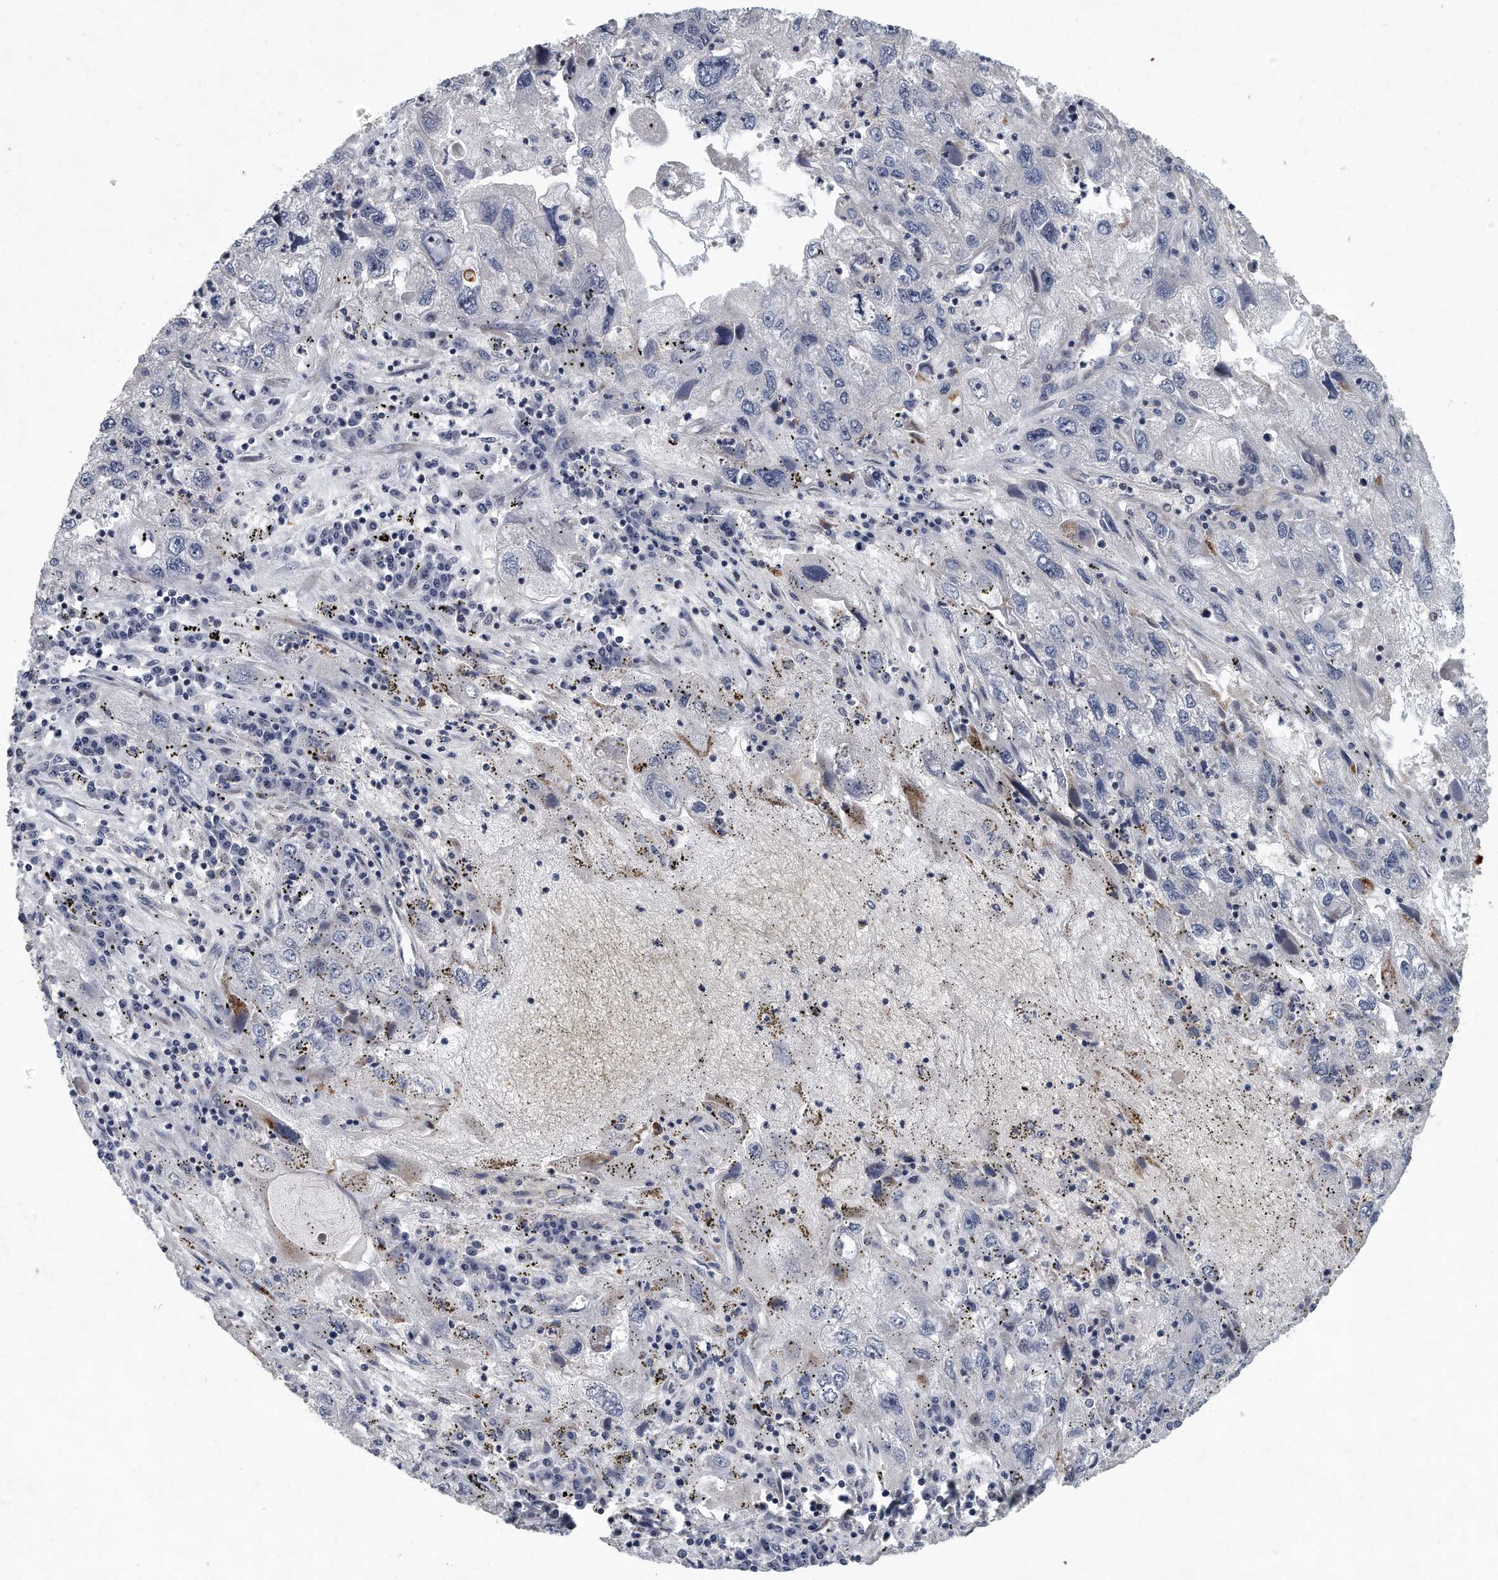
{"staining": {"intensity": "negative", "quantity": "none", "location": "none"}, "tissue": "endometrial cancer", "cell_type": "Tumor cells", "image_type": "cancer", "snomed": [{"axis": "morphology", "description": "Adenocarcinoma, NOS"}, {"axis": "topography", "description": "Endometrium"}], "caption": "An IHC histopathology image of adenocarcinoma (endometrial) is shown. There is no staining in tumor cells of adenocarcinoma (endometrial).", "gene": "PCDH8", "patient": {"sex": "female", "age": 49}}